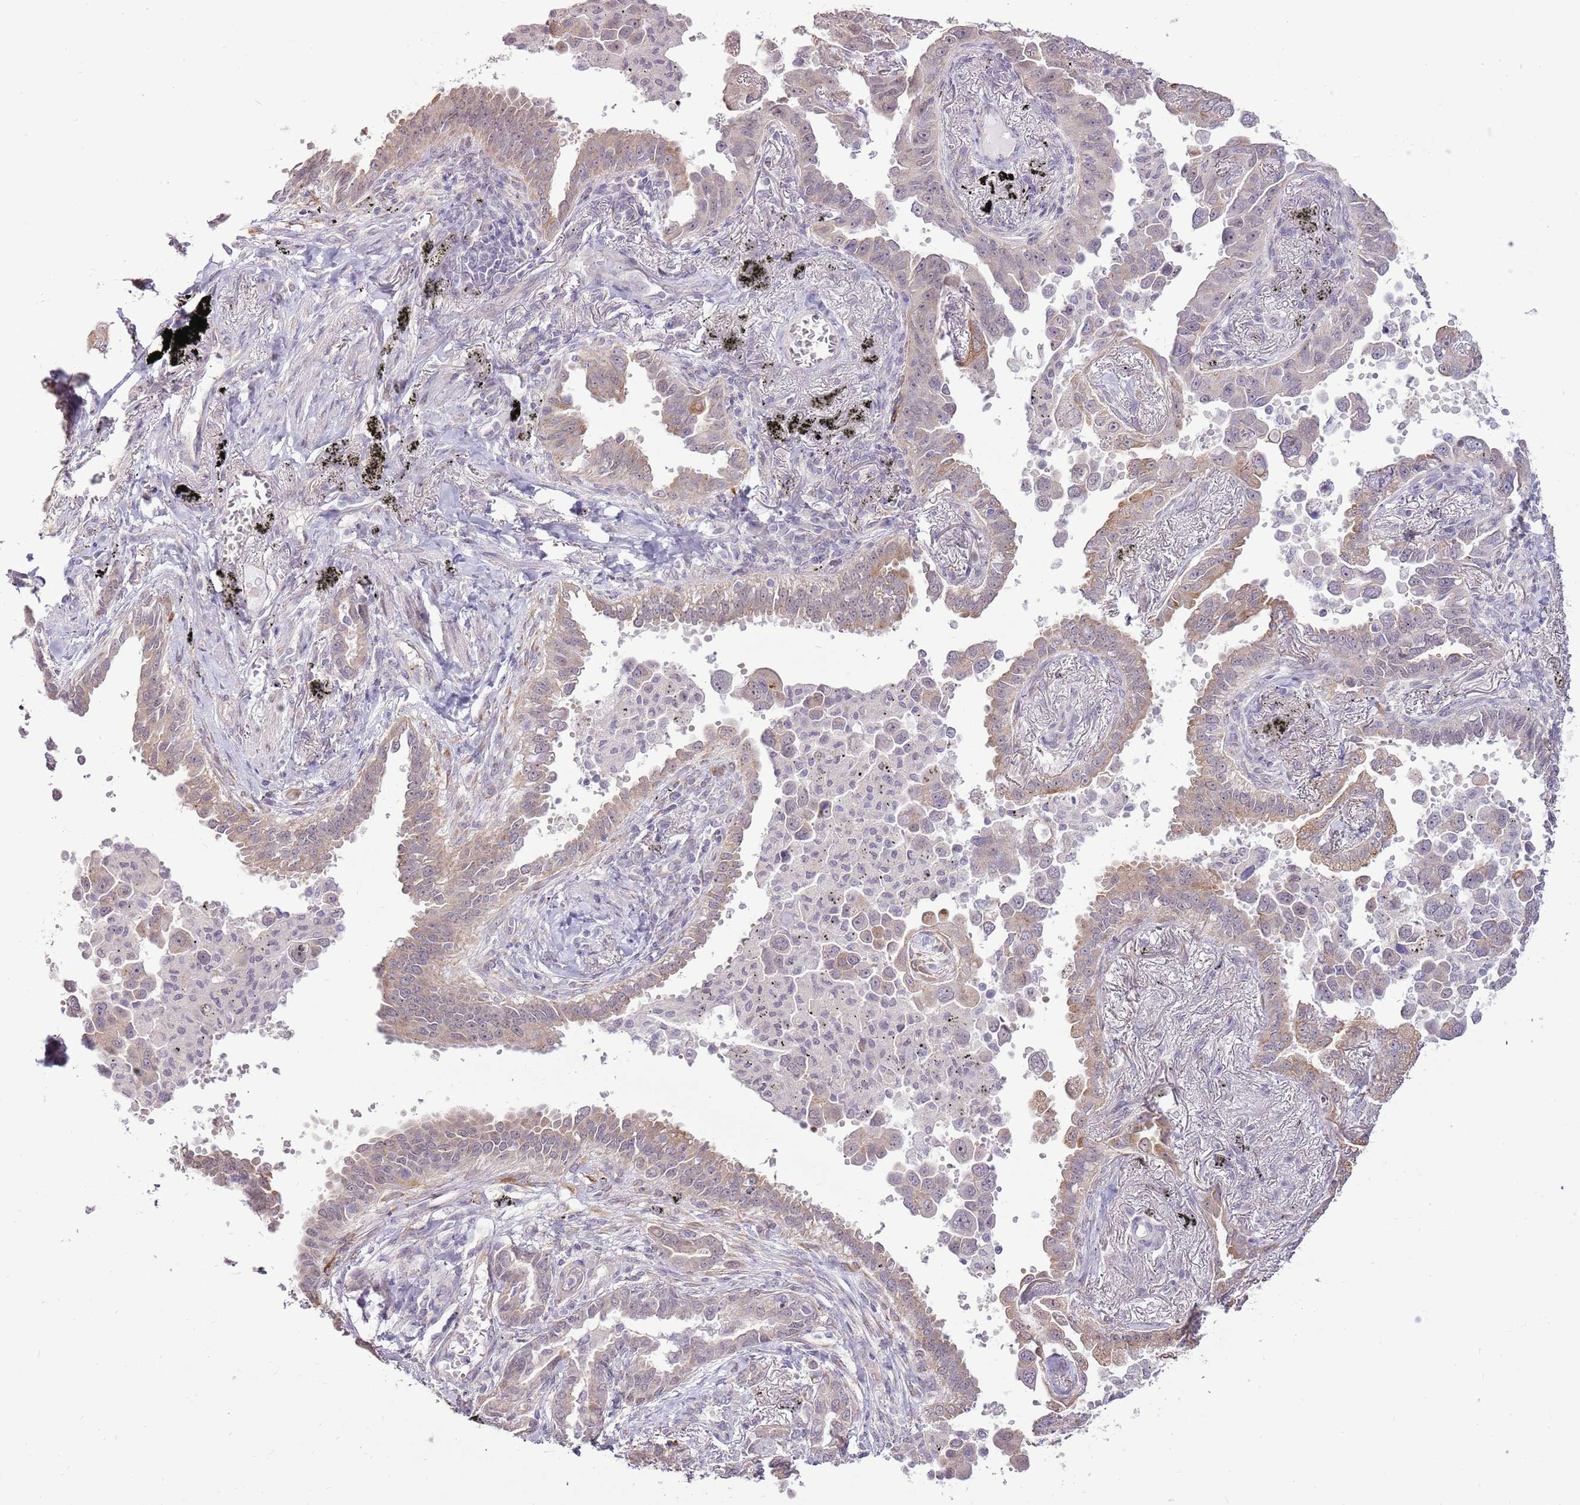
{"staining": {"intensity": "moderate", "quantity": ">75%", "location": "cytoplasmic/membranous"}, "tissue": "lung cancer", "cell_type": "Tumor cells", "image_type": "cancer", "snomed": [{"axis": "morphology", "description": "Adenocarcinoma, NOS"}, {"axis": "topography", "description": "Lung"}], "caption": "Immunohistochemical staining of human lung adenocarcinoma exhibits moderate cytoplasmic/membranous protein staining in about >75% of tumor cells.", "gene": "UGGT2", "patient": {"sex": "male", "age": 67}}